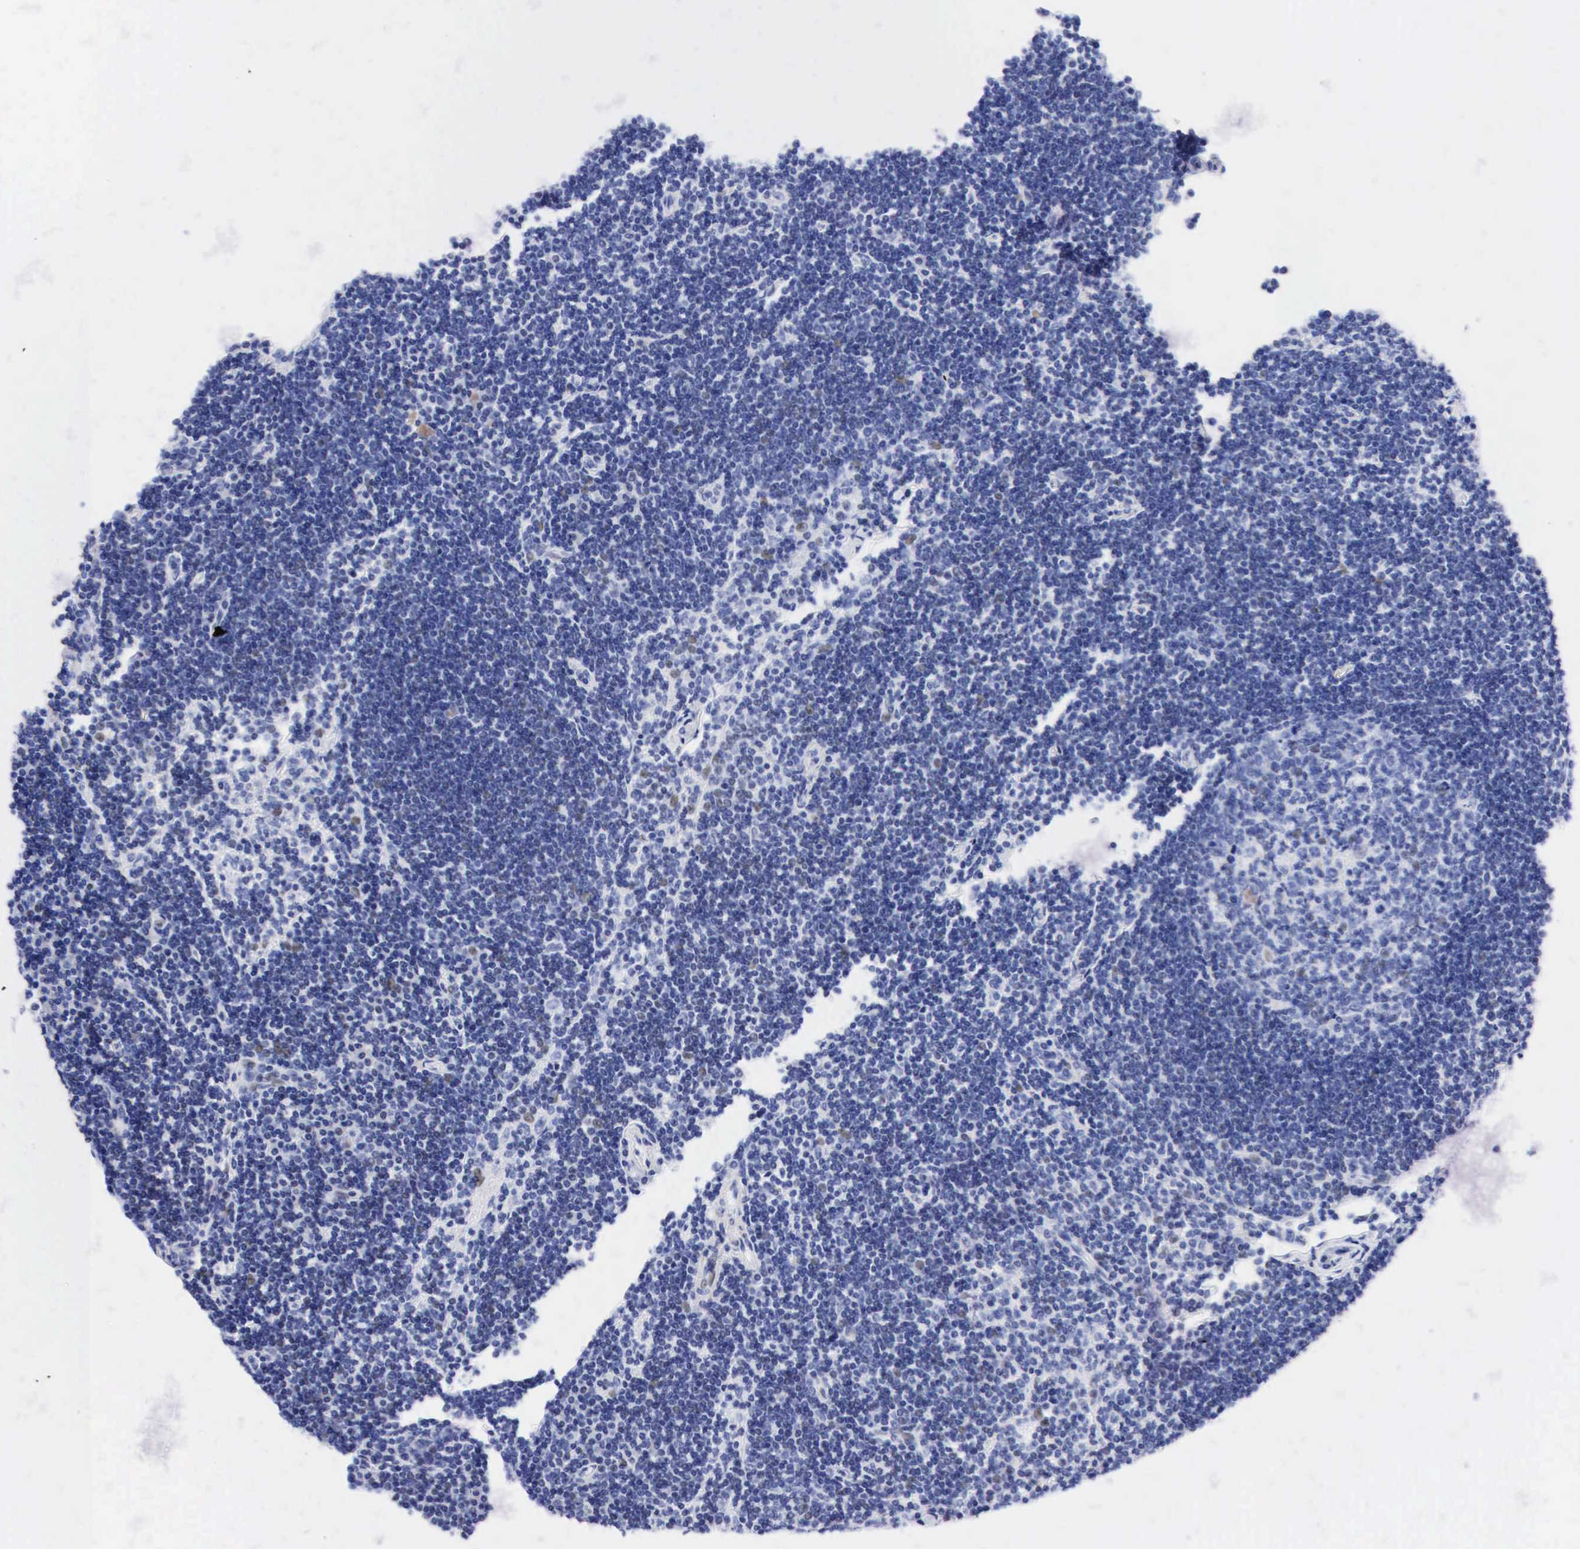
{"staining": {"intensity": "weak", "quantity": "<25%", "location": "nuclear"}, "tissue": "lymph node", "cell_type": "Germinal center cells", "image_type": "normal", "snomed": [{"axis": "morphology", "description": "Normal tissue, NOS"}, {"axis": "topography", "description": "Lymph node"}], "caption": "The image reveals no staining of germinal center cells in benign lymph node.", "gene": "PTH", "patient": {"sex": "female", "age": 53}}